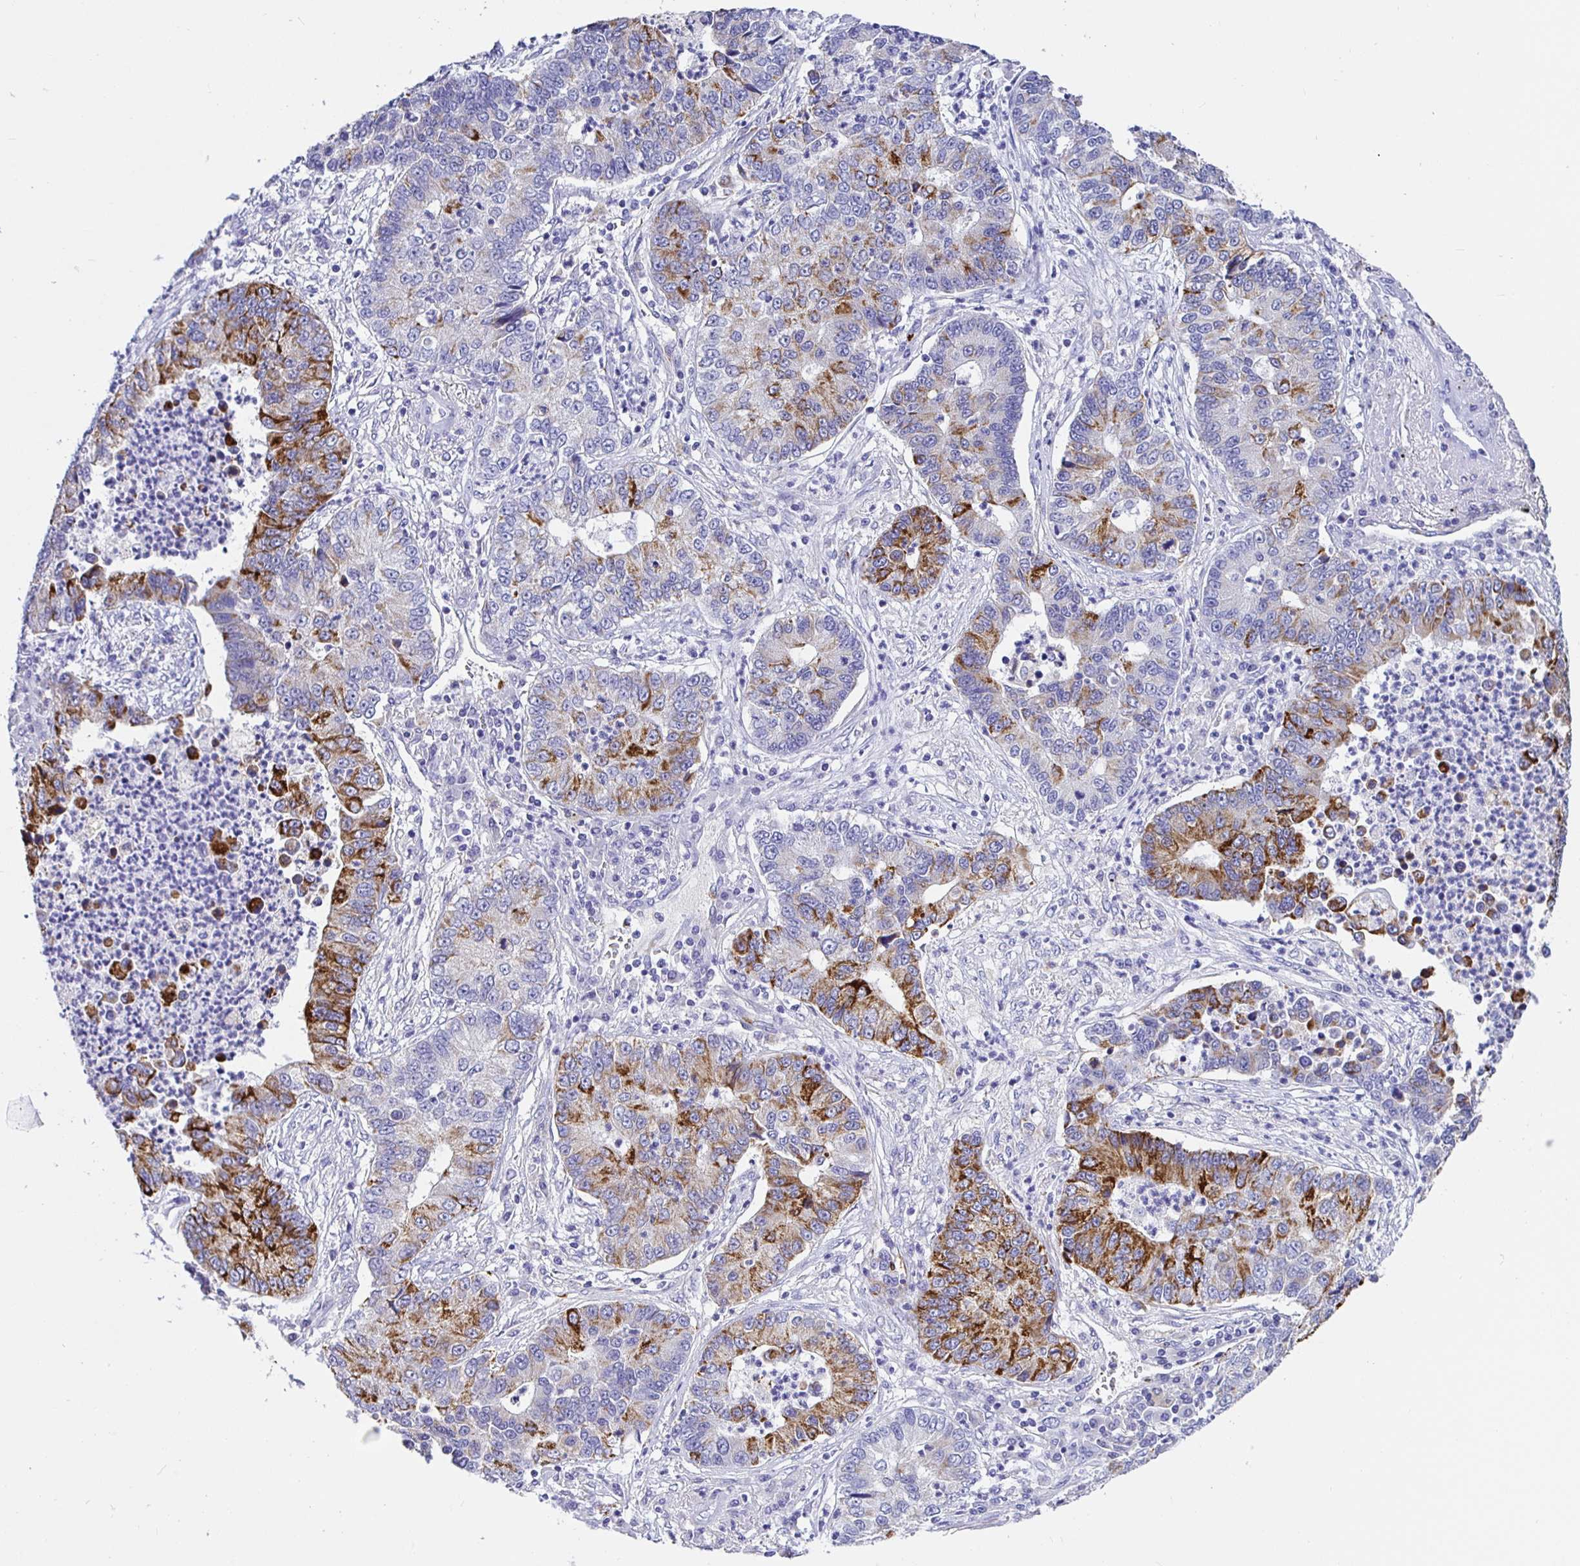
{"staining": {"intensity": "strong", "quantity": "25%-75%", "location": "cytoplasmic/membranous"}, "tissue": "lung cancer", "cell_type": "Tumor cells", "image_type": "cancer", "snomed": [{"axis": "morphology", "description": "Adenocarcinoma, NOS"}, {"axis": "topography", "description": "Lung"}], "caption": "Brown immunohistochemical staining in adenocarcinoma (lung) displays strong cytoplasmic/membranous positivity in about 25%-75% of tumor cells.", "gene": "MAOA", "patient": {"sex": "female", "age": 57}}